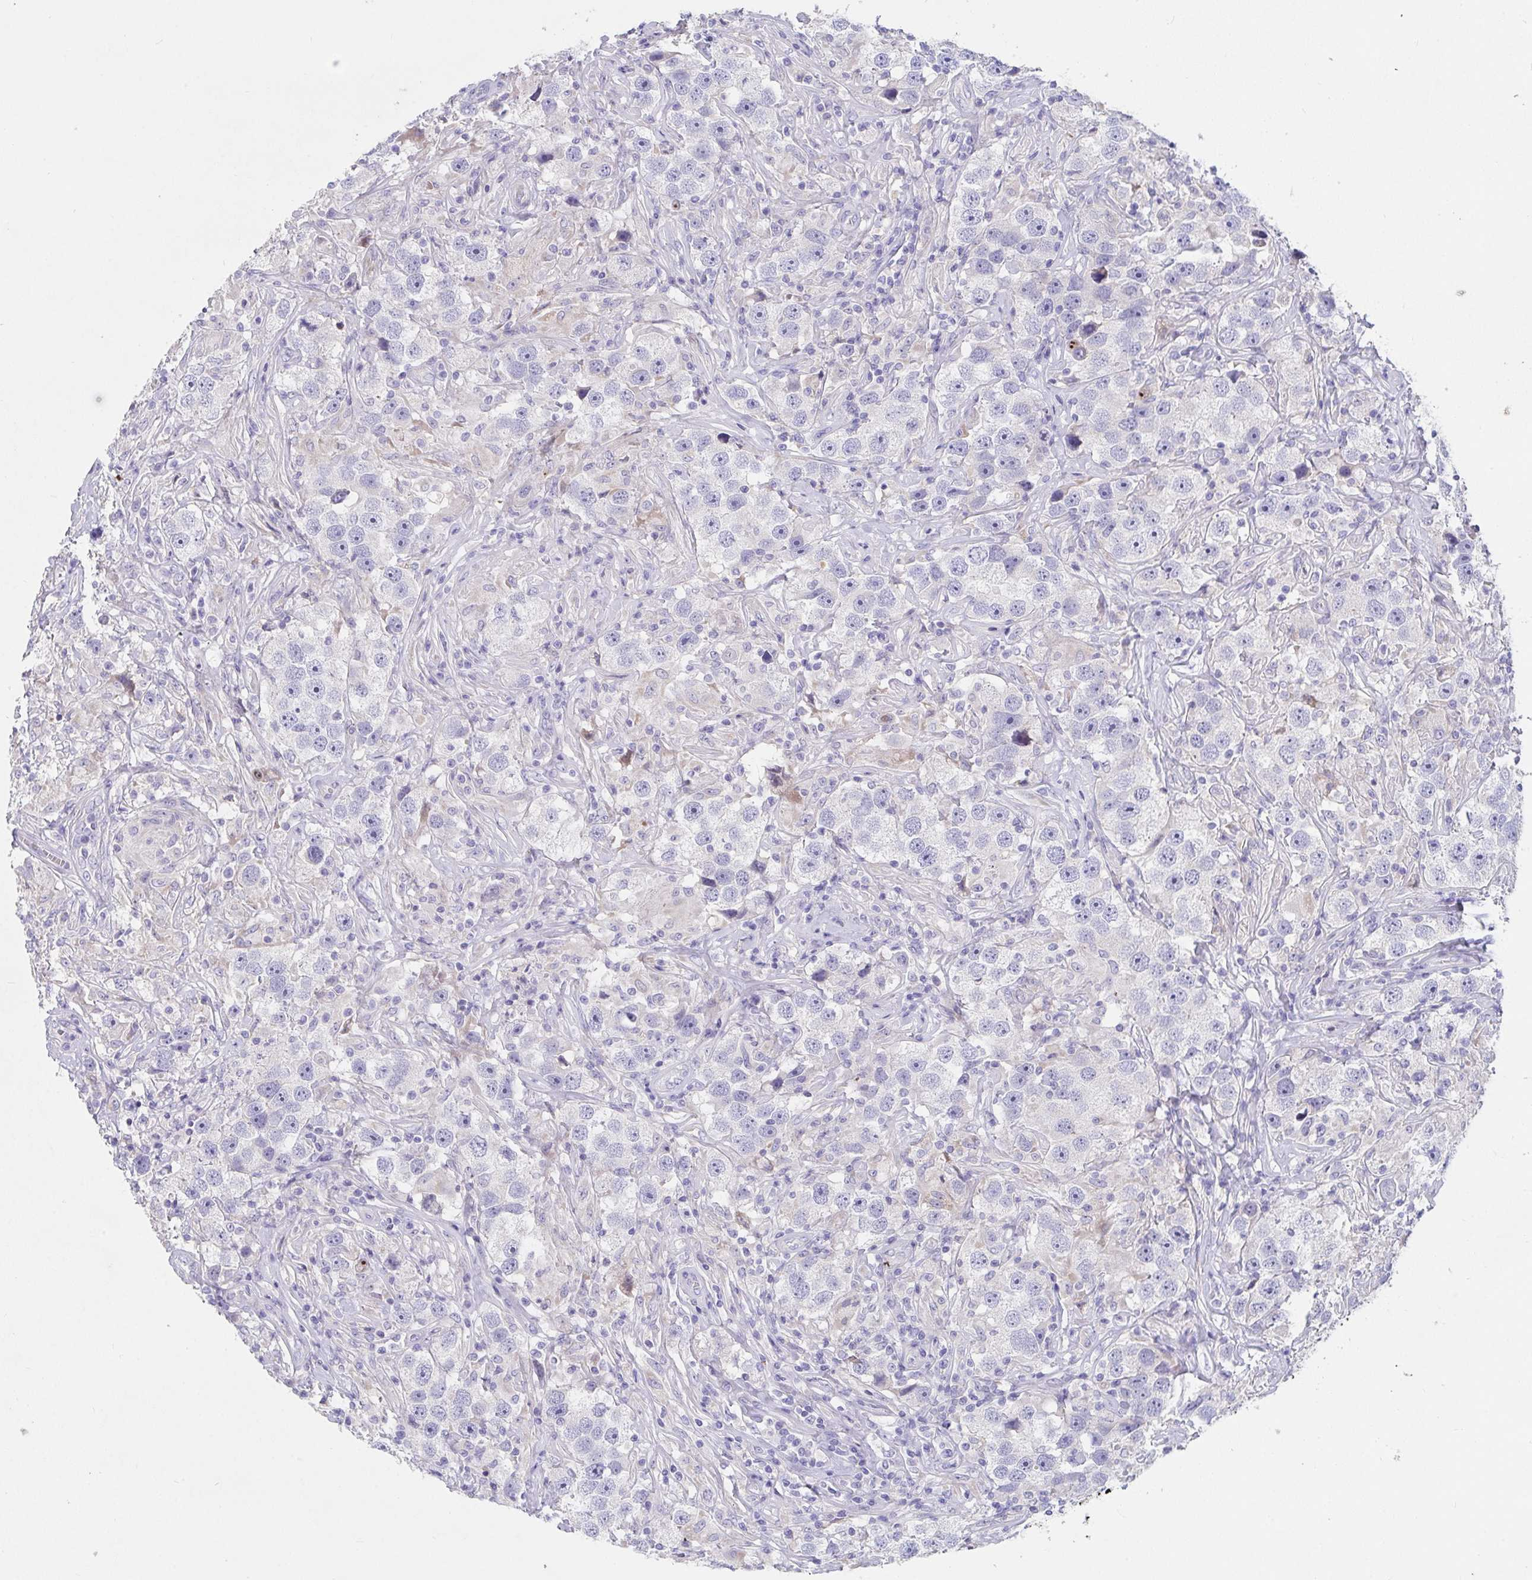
{"staining": {"intensity": "negative", "quantity": "none", "location": "none"}, "tissue": "testis cancer", "cell_type": "Tumor cells", "image_type": "cancer", "snomed": [{"axis": "morphology", "description": "Seminoma, NOS"}, {"axis": "topography", "description": "Testis"}], "caption": "Immunohistochemistry photomicrograph of neoplastic tissue: human testis cancer (seminoma) stained with DAB demonstrates no significant protein staining in tumor cells.", "gene": "ZNF561", "patient": {"sex": "male", "age": 49}}